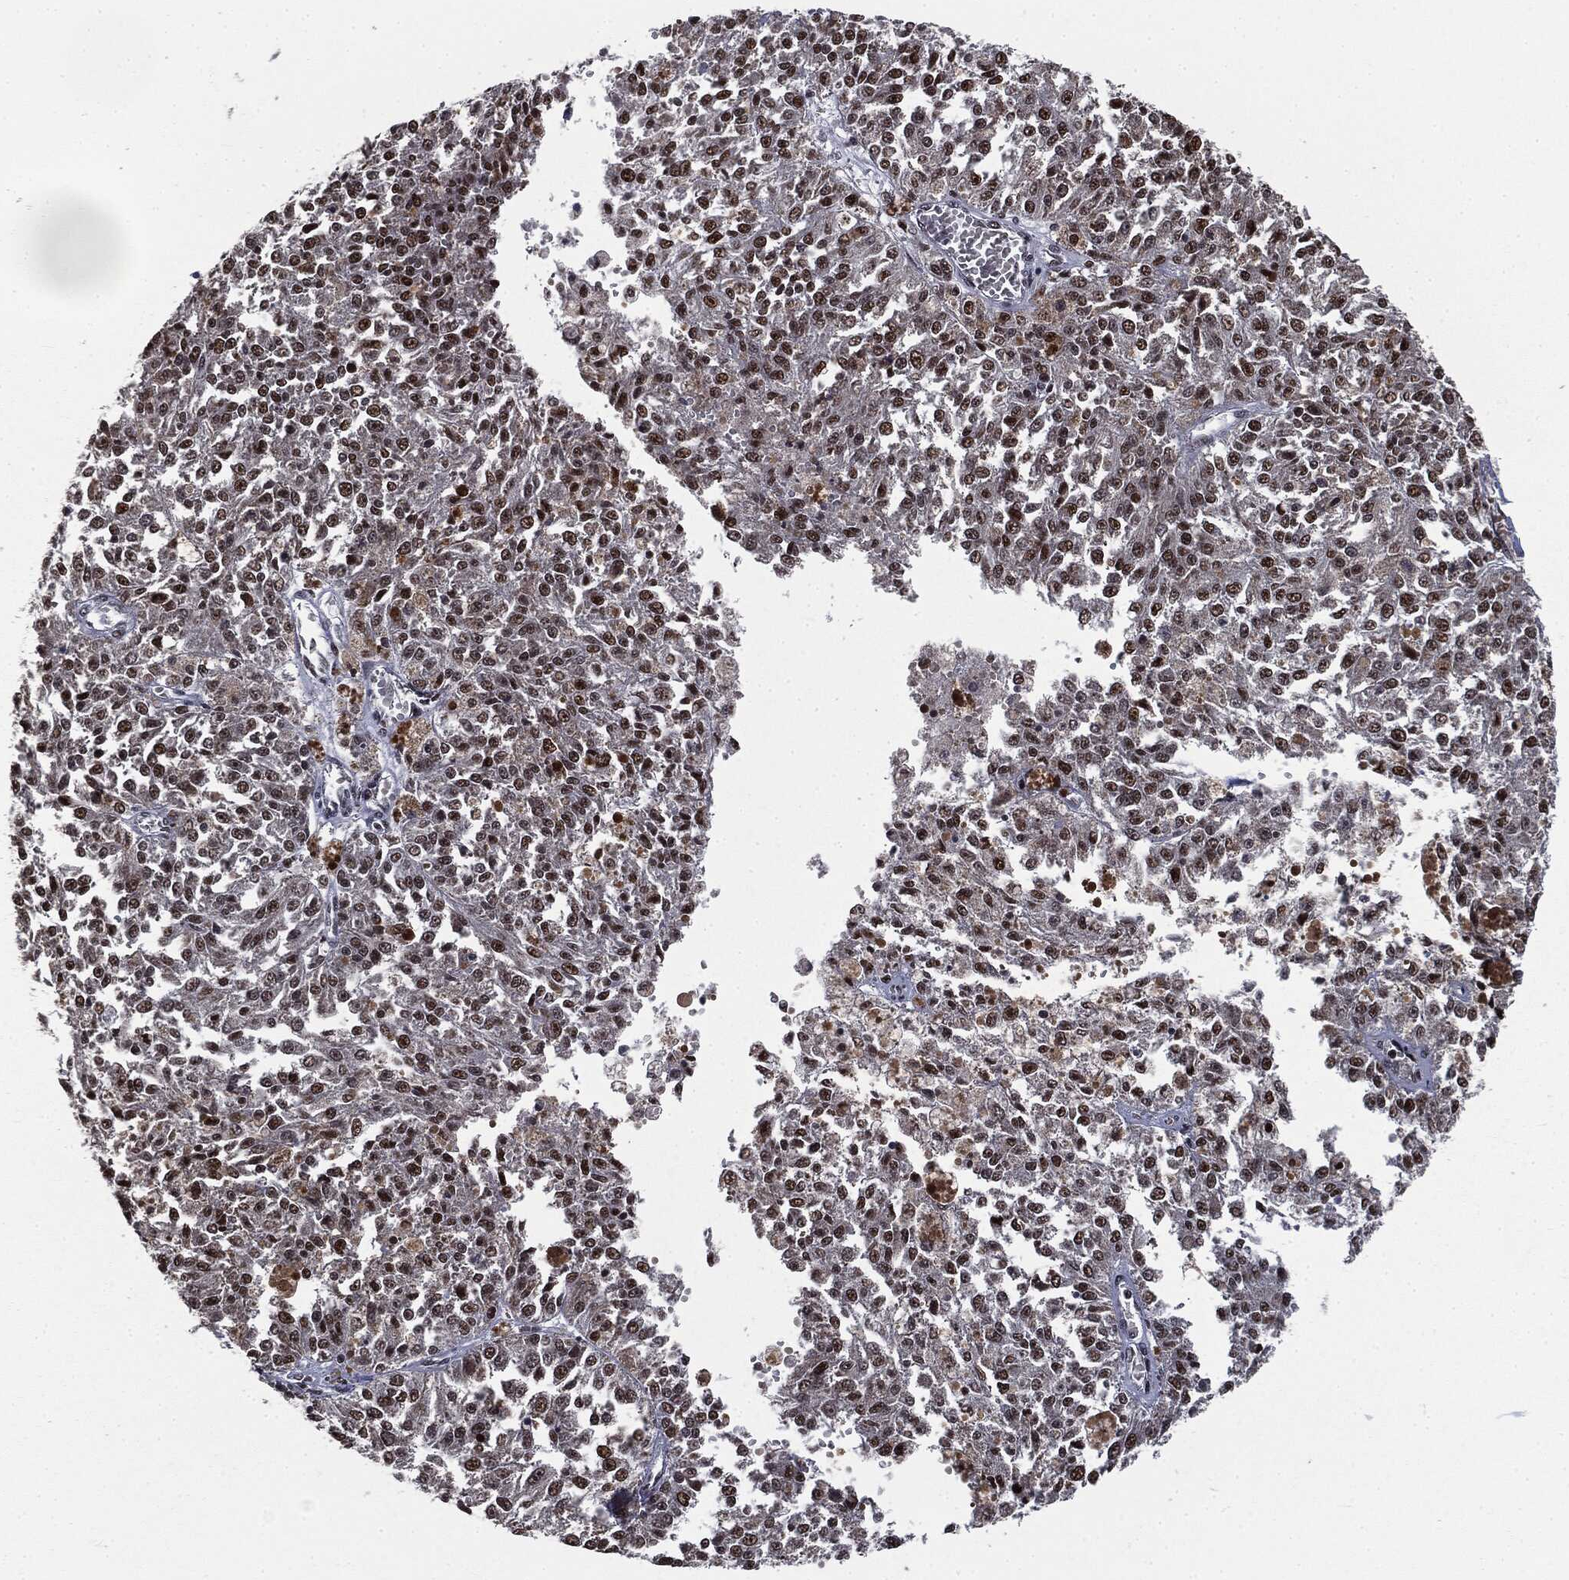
{"staining": {"intensity": "strong", "quantity": ">75%", "location": "nuclear"}, "tissue": "melanoma", "cell_type": "Tumor cells", "image_type": "cancer", "snomed": [{"axis": "morphology", "description": "Malignant melanoma, Metastatic site"}, {"axis": "topography", "description": "Lymph node"}], "caption": "IHC (DAB (3,3'-diaminobenzidine)) staining of human melanoma reveals strong nuclear protein expression in about >75% of tumor cells.", "gene": "DPH2", "patient": {"sex": "female", "age": 64}}